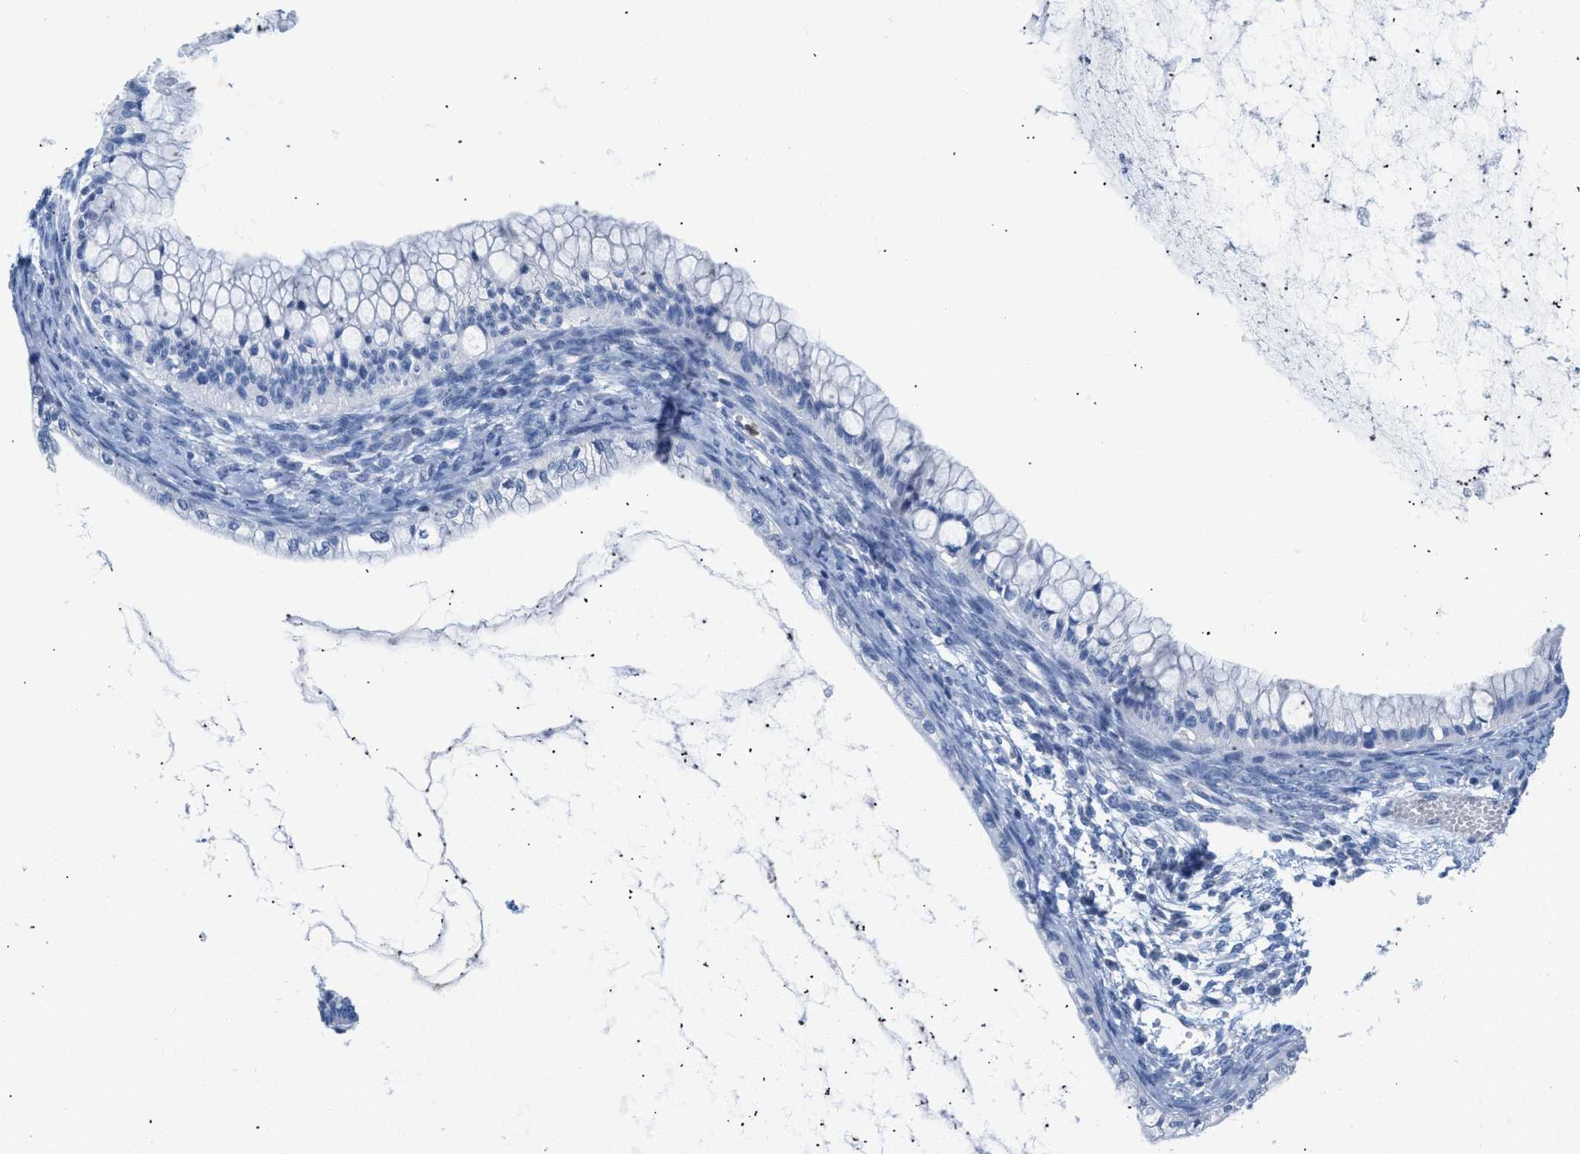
{"staining": {"intensity": "negative", "quantity": "none", "location": "none"}, "tissue": "ovarian cancer", "cell_type": "Tumor cells", "image_type": "cancer", "snomed": [{"axis": "morphology", "description": "Cystadenocarcinoma, mucinous, NOS"}, {"axis": "topography", "description": "Ovary"}], "caption": "Immunohistochemistry micrograph of ovarian cancer stained for a protein (brown), which reveals no staining in tumor cells.", "gene": "BOLL", "patient": {"sex": "female", "age": 57}}